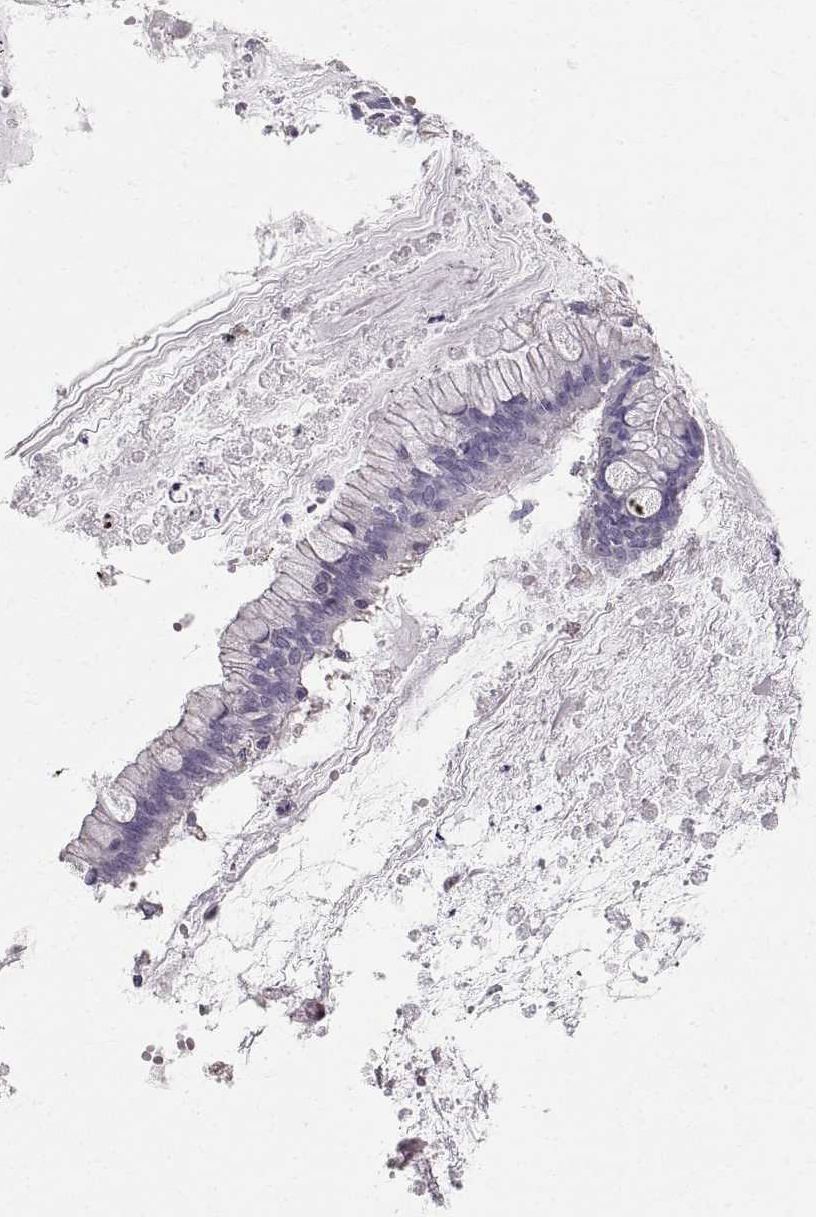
{"staining": {"intensity": "negative", "quantity": "none", "location": "none"}, "tissue": "ovarian cancer", "cell_type": "Tumor cells", "image_type": "cancer", "snomed": [{"axis": "morphology", "description": "Cystadenocarcinoma, mucinous, NOS"}, {"axis": "topography", "description": "Ovary"}], "caption": "The histopathology image shows no staining of tumor cells in mucinous cystadenocarcinoma (ovarian).", "gene": "STMND1", "patient": {"sex": "female", "age": 67}}